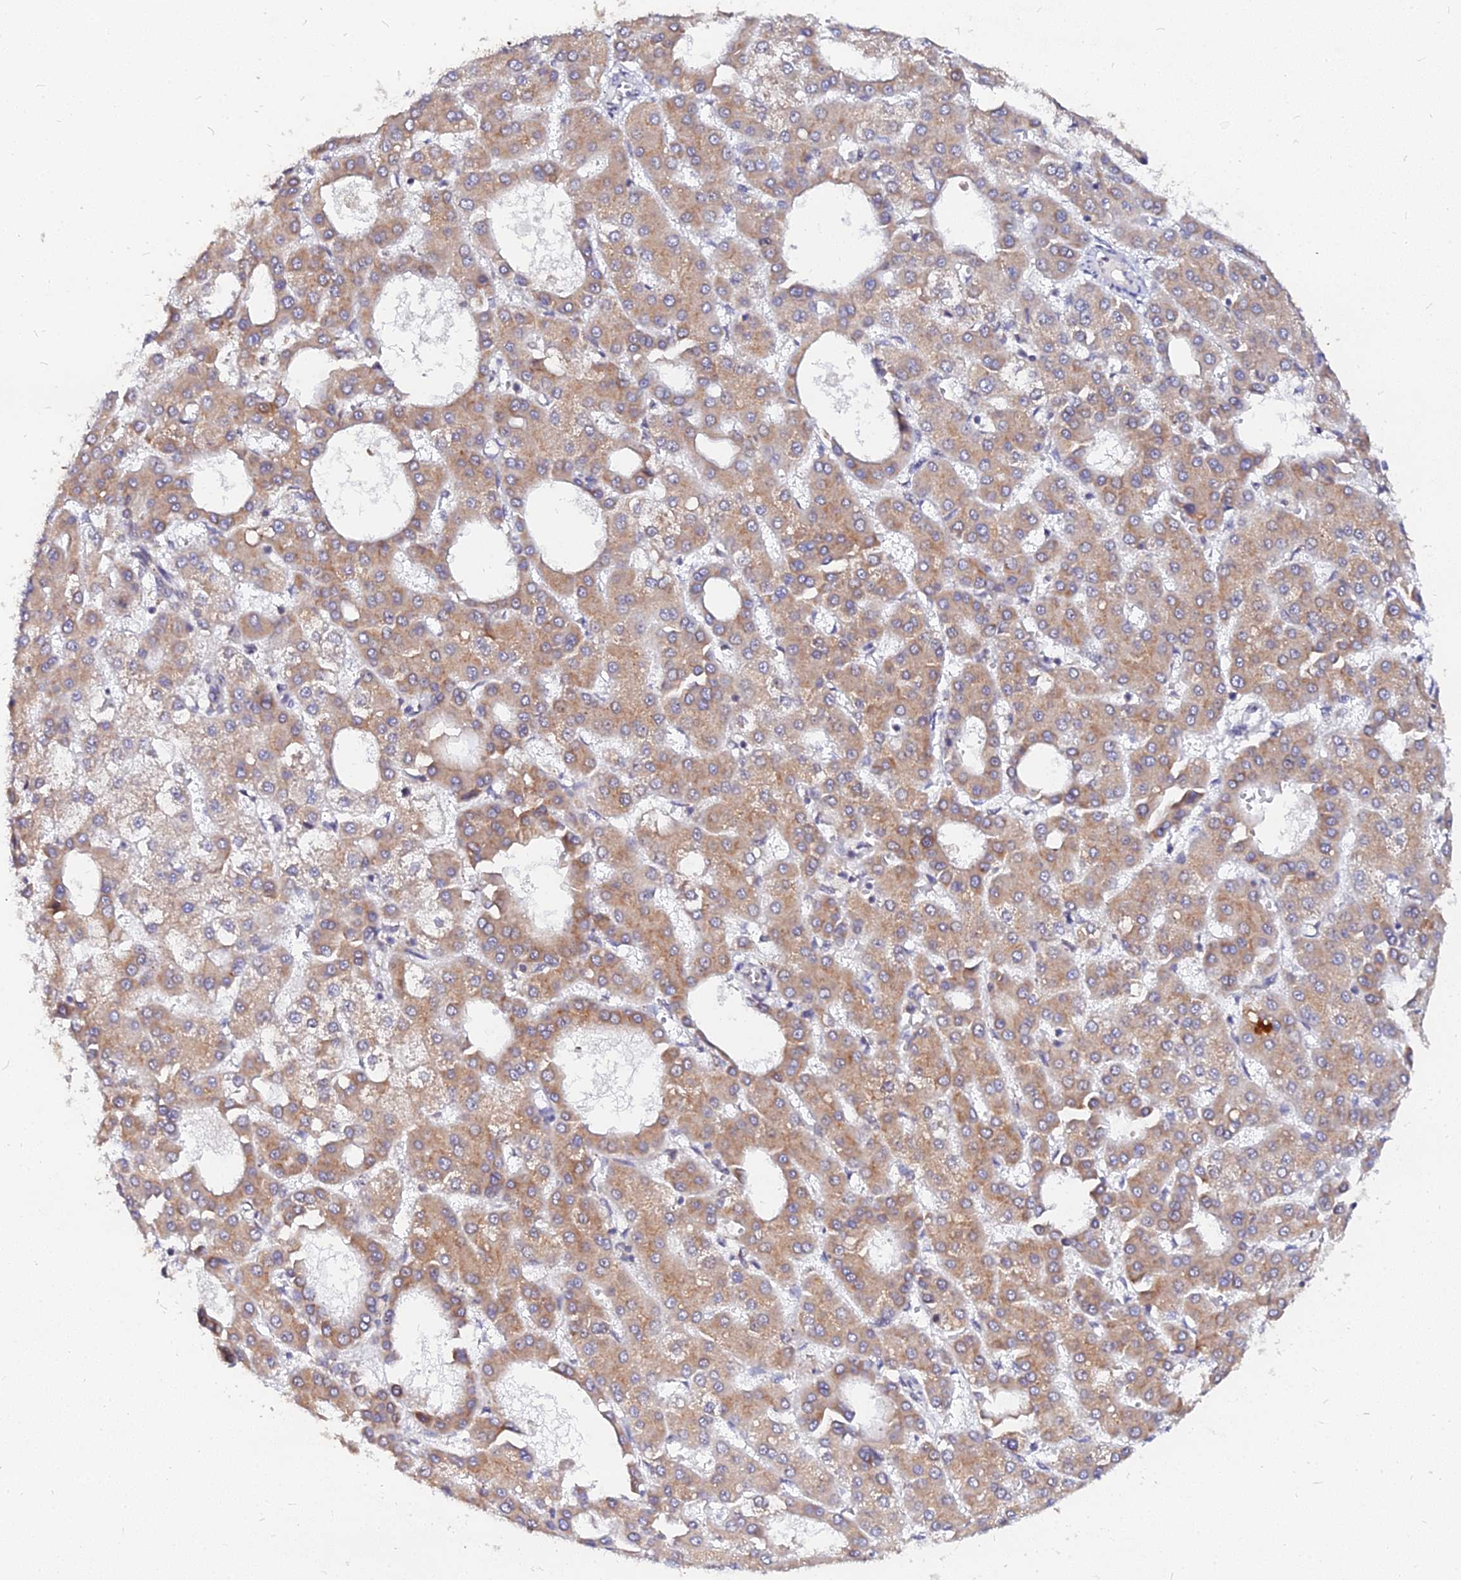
{"staining": {"intensity": "moderate", "quantity": ">75%", "location": "cytoplasmic/membranous"}, "tissue": "liver cancer", "cell_type": "Tumor cells", "image_type": "cancer", "snomed": [{"axis": "morphology", "description": "Carcinoma, Hepatocellular, NOS"}, {"axis": "topography", "description": "Liver"}], "caption": "The photomicrograph exhibits staining of liver cancer (hepatocellular carcinoma), revealing moderate cytoplasmic/membranous protein staining (brown color) within tumor cells.", "gene": "RNF121", "patient": {"sex": "male", "age": 47}}